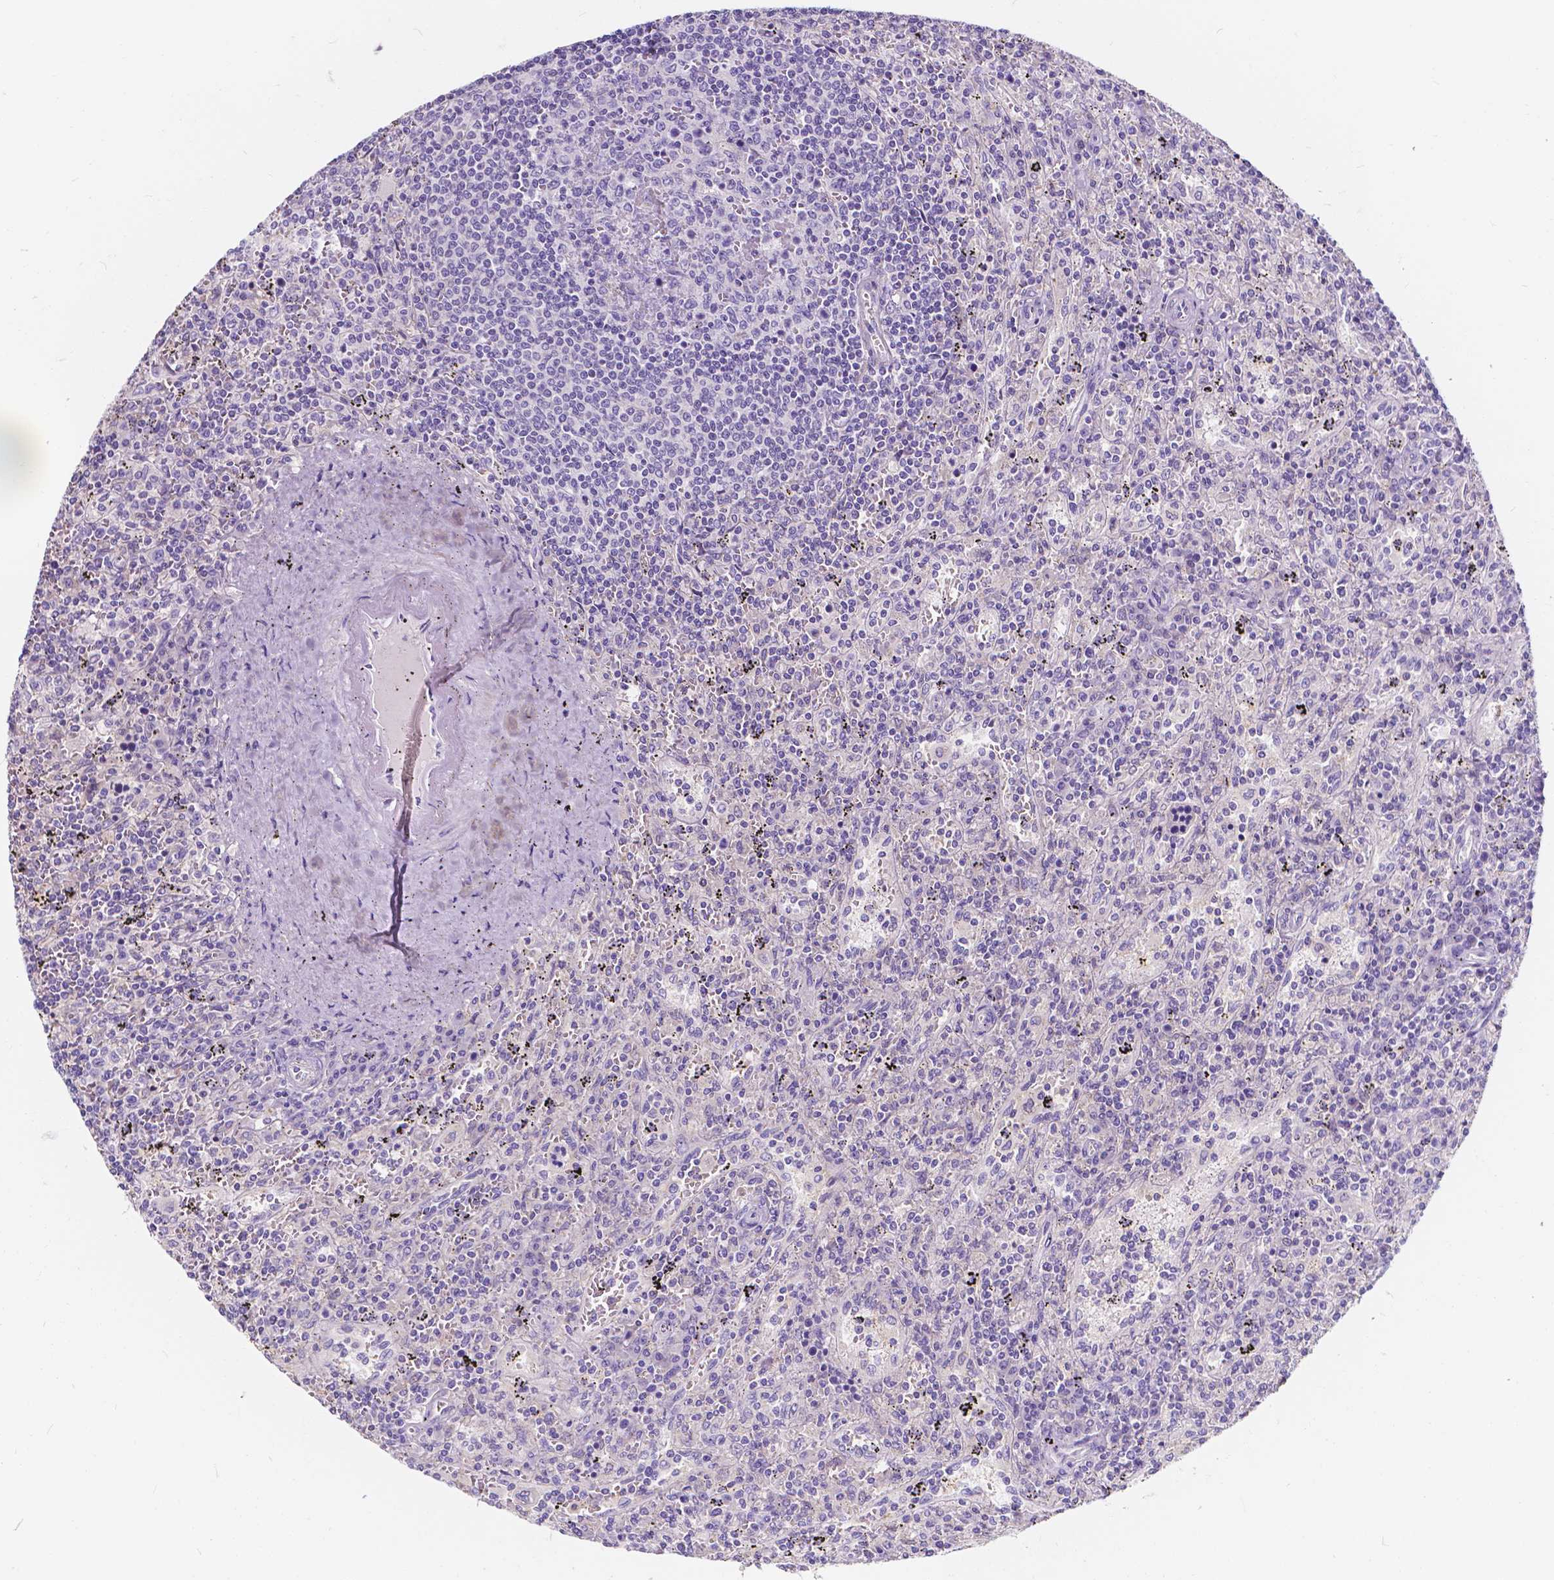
{"staining": {"intensity": "negative", "quantity": "none", "location": "none"}, "tissue": "lymphoma", "cell_type": "Tumor cells", "image_type": "cancer", "snomed": [{"axis": "morphology", "description": "Malignant lymphoma, non-Hodgkin's type, Low grade"}, {"axis": "topography", "description": "Spleen"}], "caption": "Immunohistochemistry of lymphoma displays no expression in tumor cells.", "gene": "CLSTN2", "patient": {"sex": "male", "age": 62}}